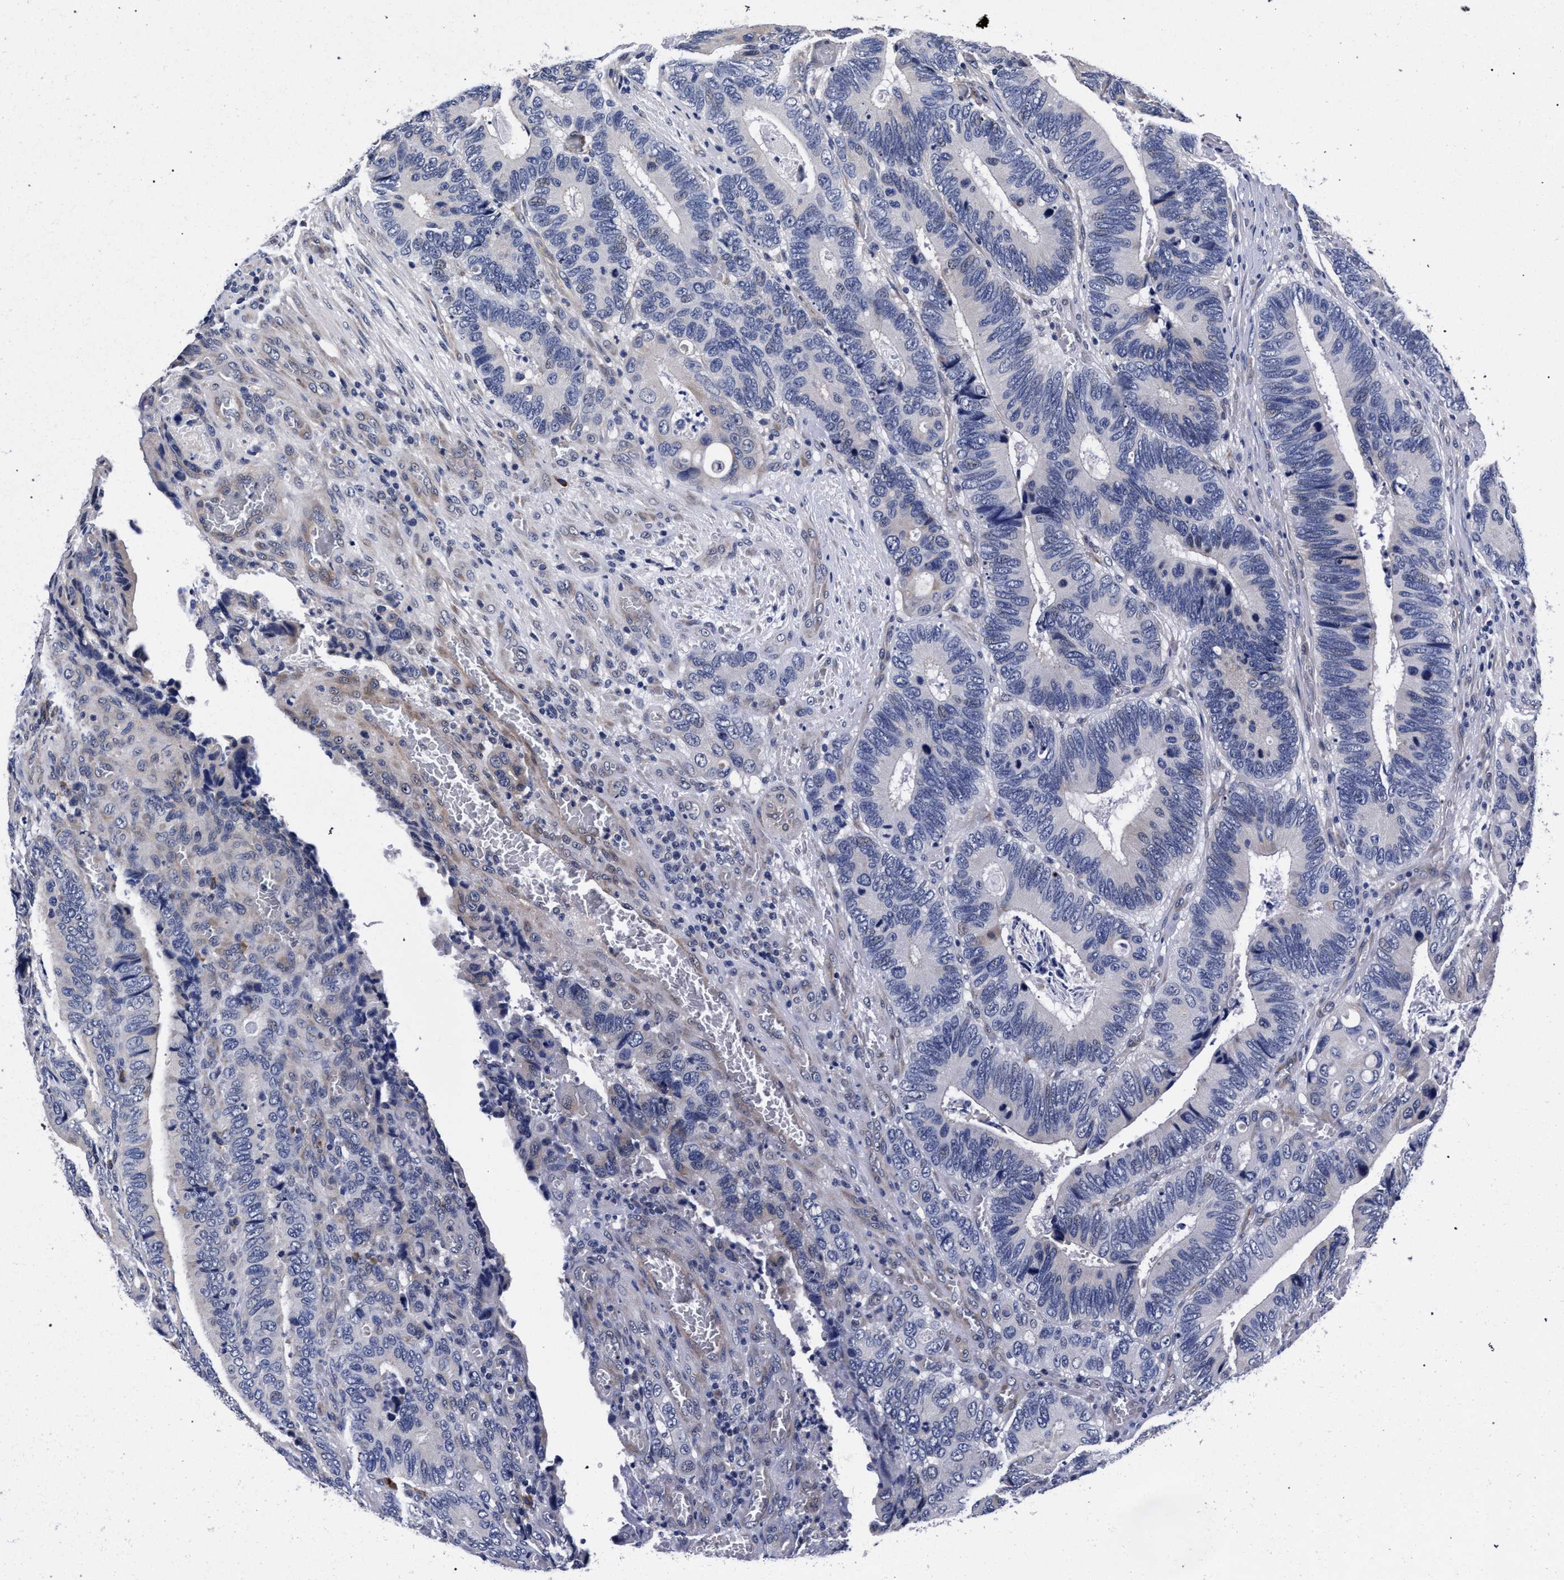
{"staining": {"intensity": "negative", "quantity": "none", "location": "none"}, "tissue": "colorectal cancer", "cell_type": "Tumor cells", "image_type": "cancer", "snomed": [{"axis": "morphology", "description": "Adenocarcinoma, NOS"}, {"axis": "topography", "description": "Colon"}], "caption": "DAB (3,3'-diaminobenzidine) immunohistochemical staining of colorectal adenocarcinoma shows no significant positivity in tumor cells.", "gene": "CFAP95", "patient": {"sex": "male", "age": 72}}